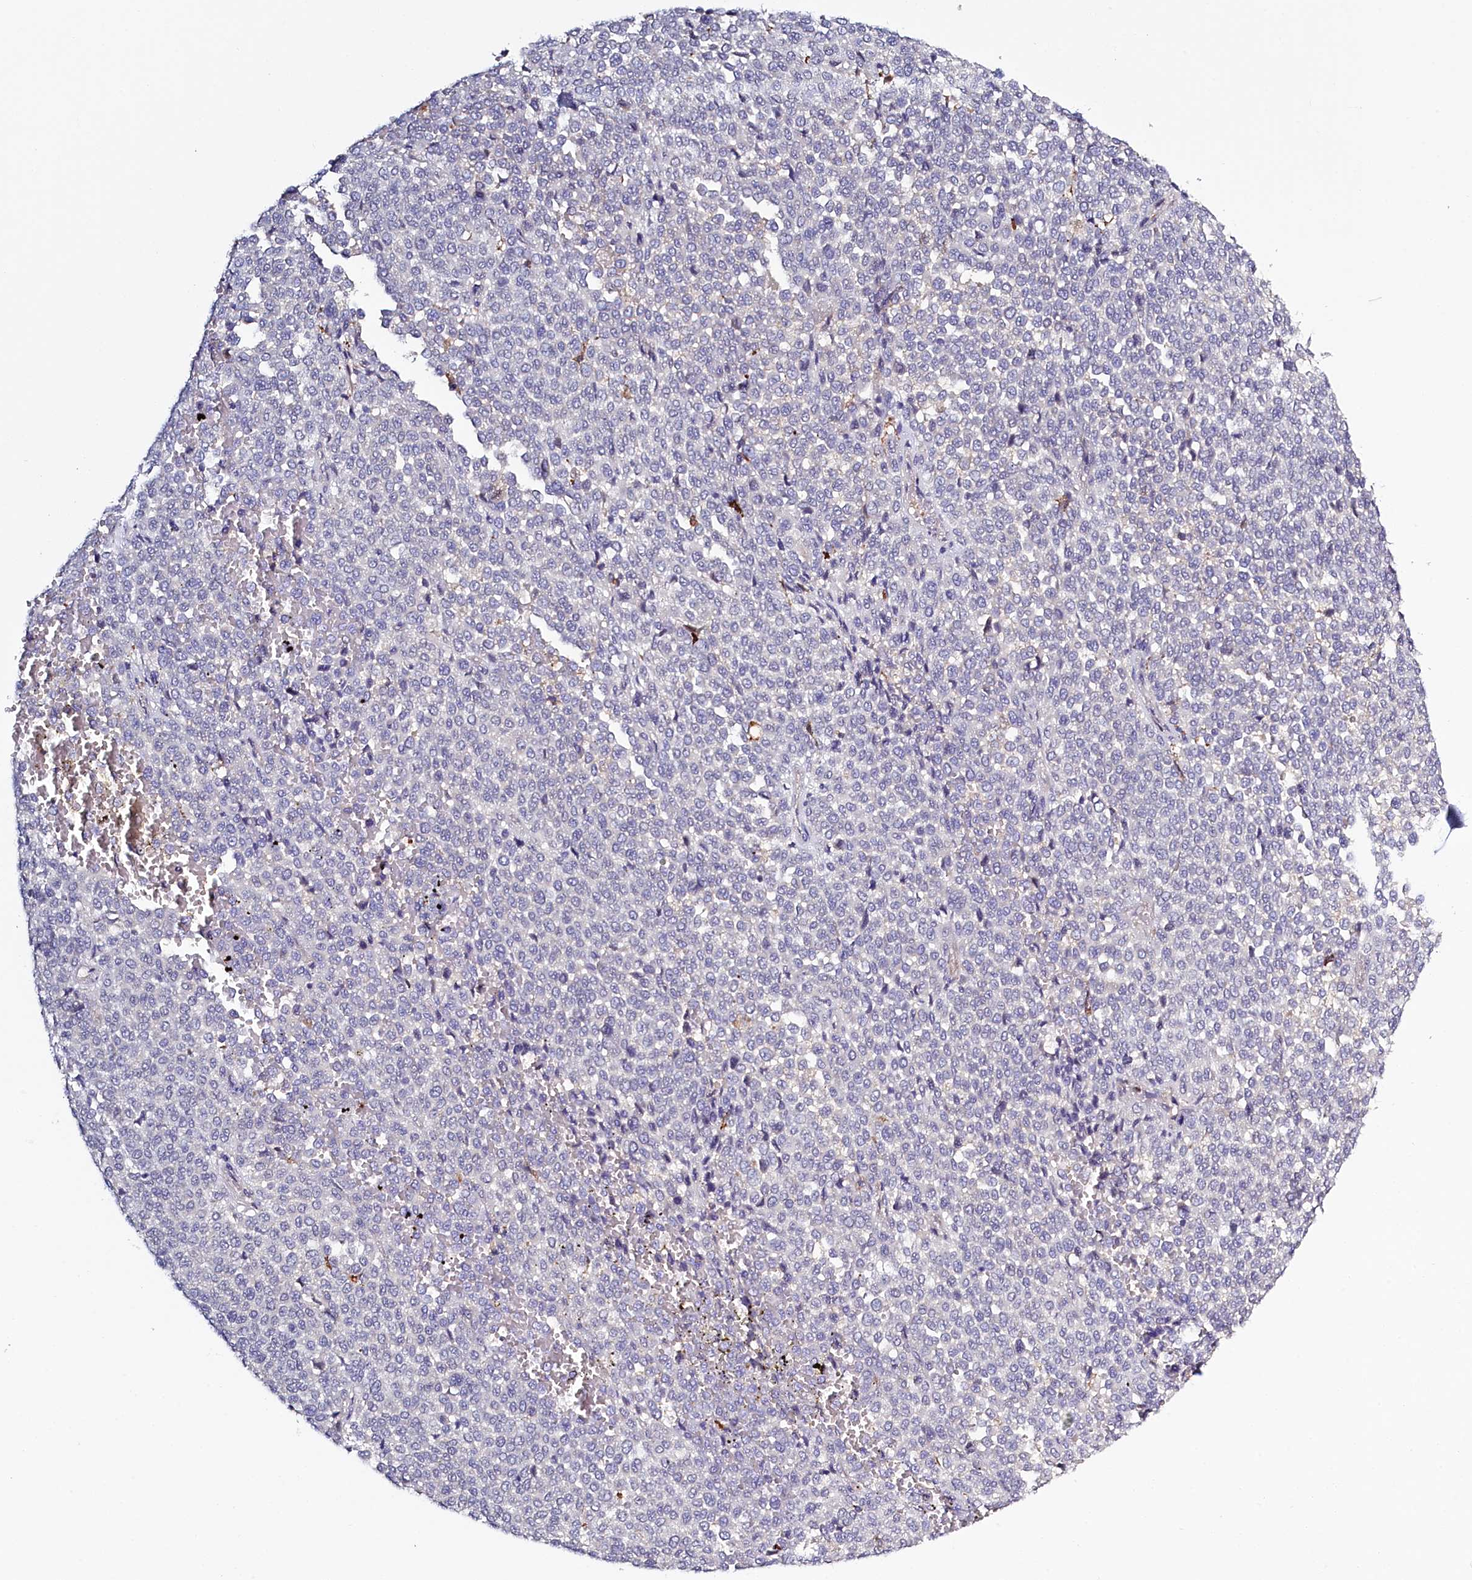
{"staining": {"intensity": "negative", "quantity": "none", "location": "none"}, "tissue": "melanoma", "cell_type": "Tumor cells", "image_type": "cancer", "snomed": [{"axis": "morphology", "description": "Malignant melanoma, Metastatic site"}, {"axis": "topography", "description": "Pancreas"}], "caption": "There is no significant expression in tumor cells of malignant melanoma (metastatic site).", "gene": "PDE6D", "patient": {"sex": "female", "age": 30}}